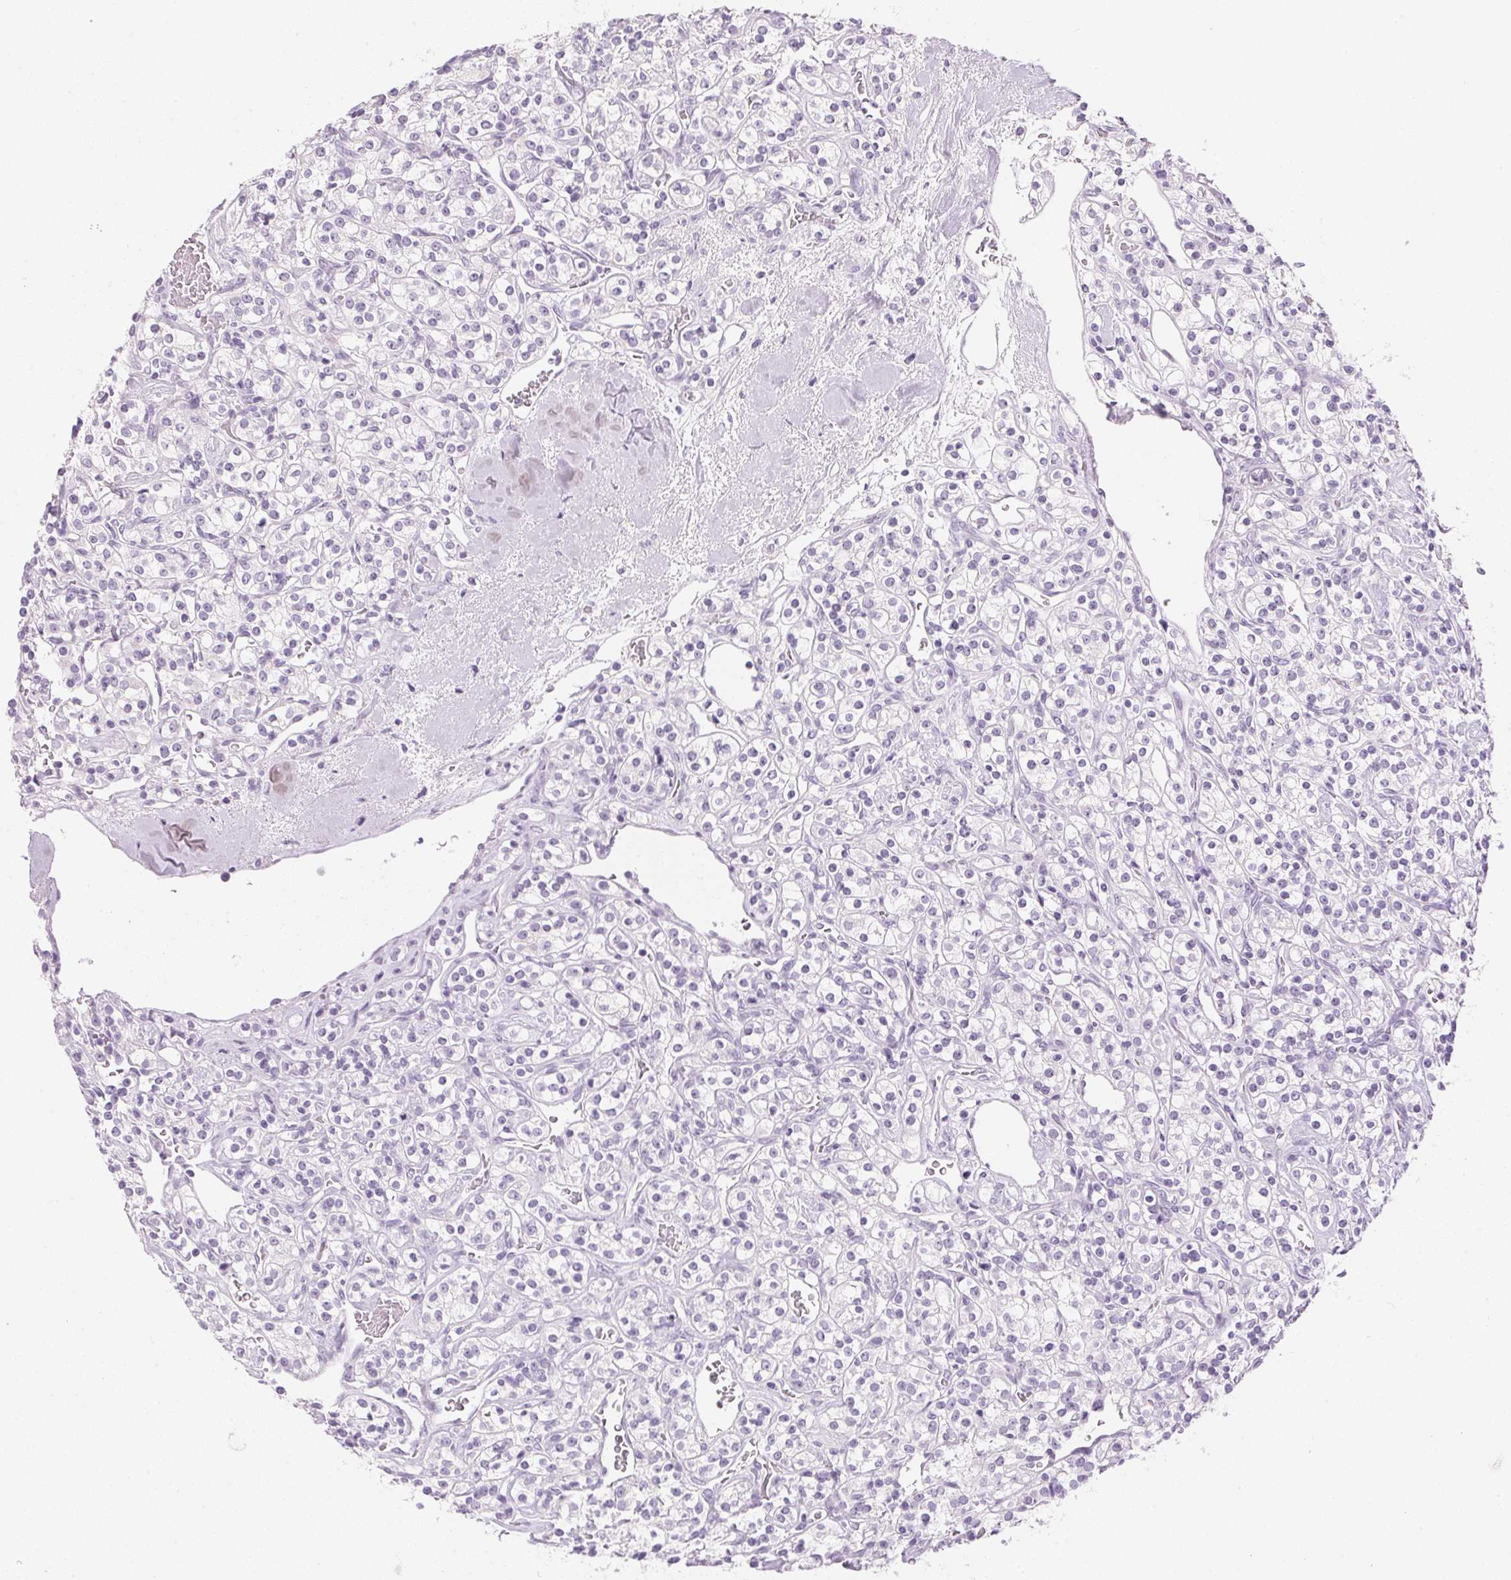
{"staining": {"intensity": "negative", "quantity": "none", "location": "none"}, "tissue": "renal cancer", "cell_type": "Tumor cells", "image_type": "cancer", "snomed": [{"axis": "morphology", "description": "Adenocarcinoma, NOS"}, {"axis": "topography", "description": "Kidney"}], "caption": "Protein analysis of adenocarcinoma (renal) displays no significant positivity in tumor cells.", "gene": "IGFBP1", "patient": {"sex": "male", "age": 77}}